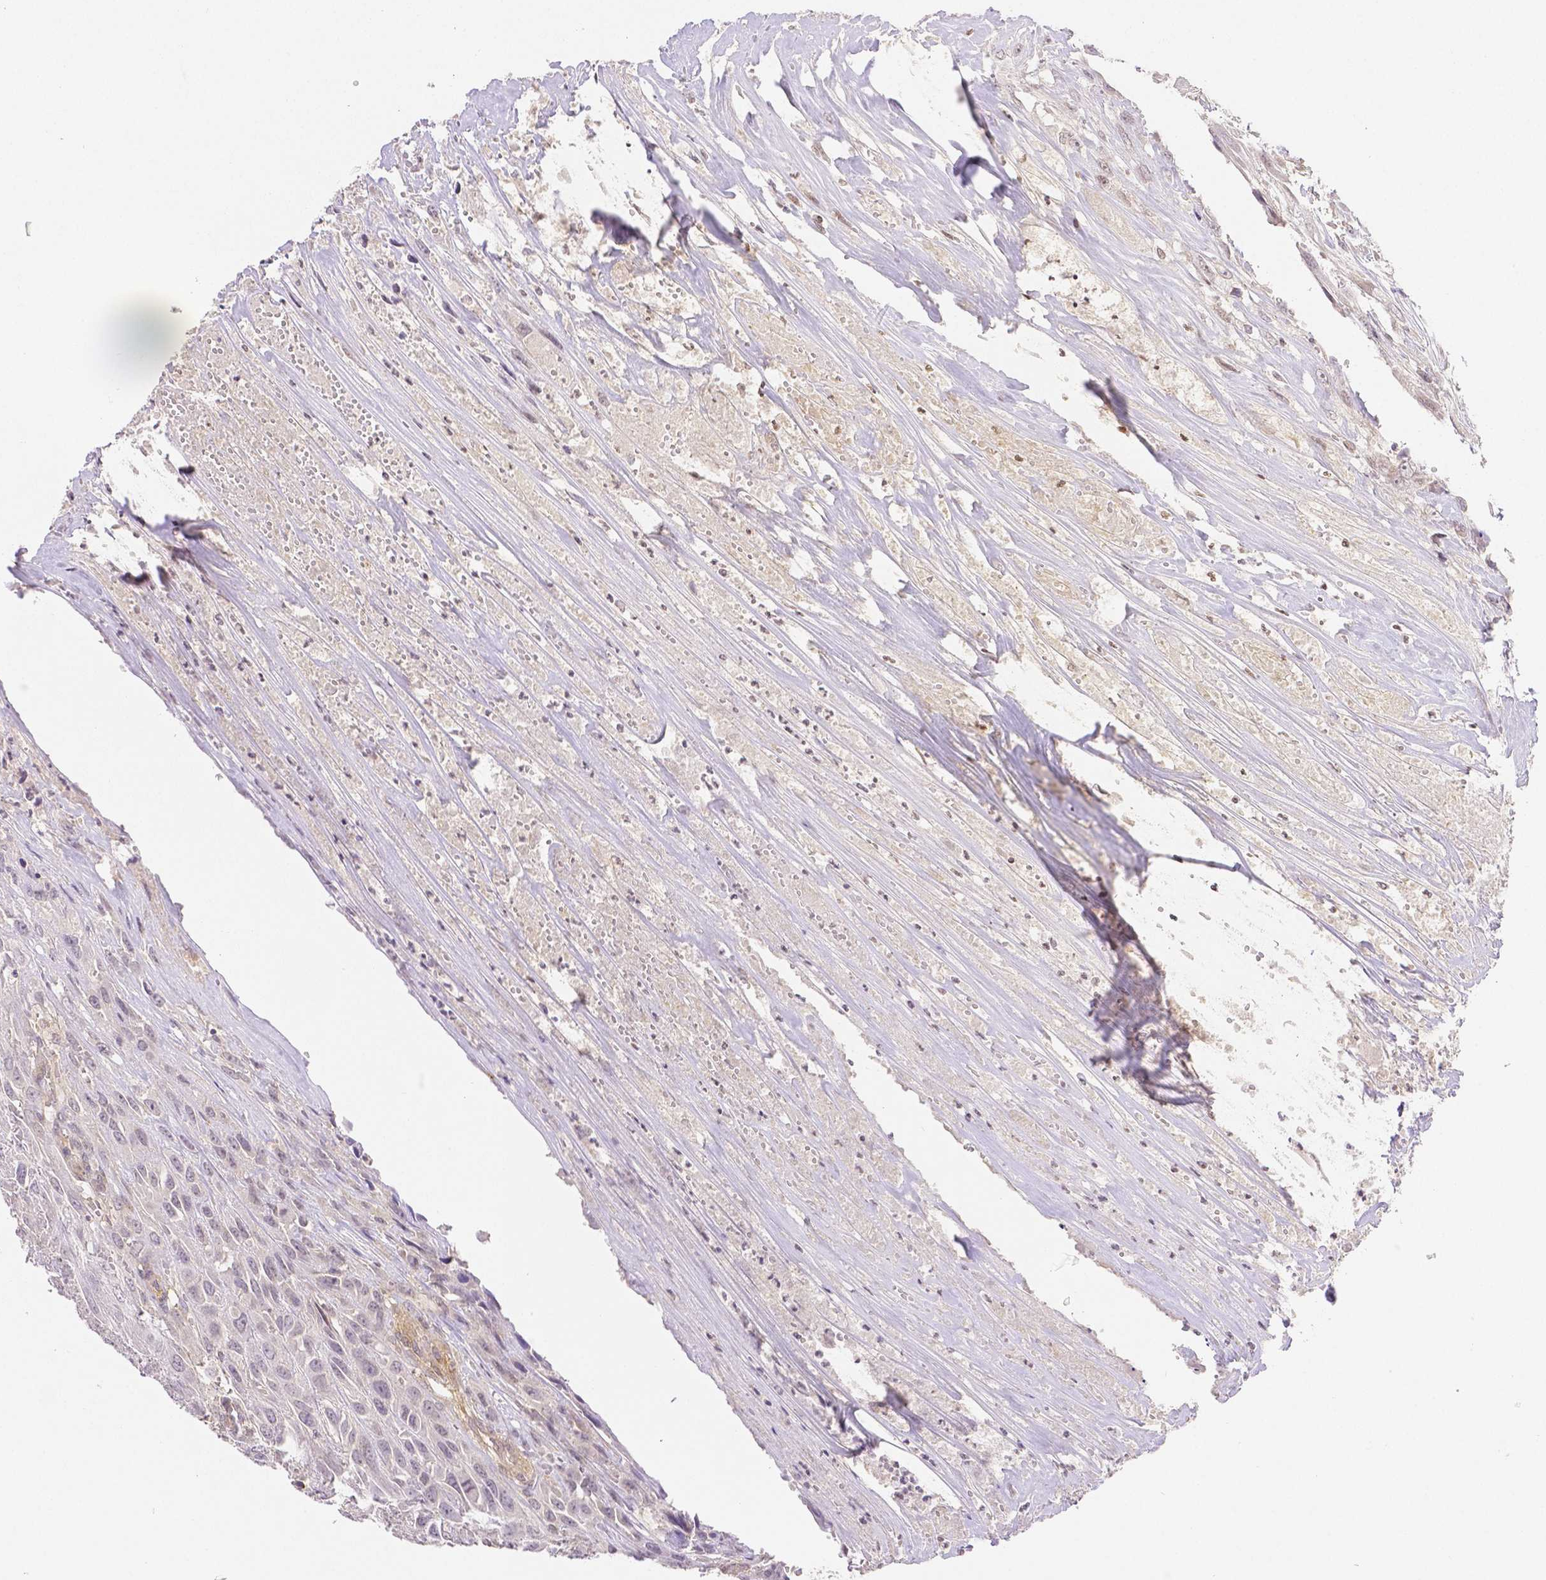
{"staining": {"intensity": "negative", "quantity": "none", "location": "none"}, "tissue": "urothelial cancer", "cell_type": "Tumor cells", "image_type": "cancer", "snomed": [{"axis": "morphology", "description": "Urothelial carcinoma, High grade"}, {"axis": "topography", "description": "Urinary bladder"}], "caption": "Photomicrograph shows no protein staining in tumor cells of urothelial carcinoma (high-grade) tissue.", "gene": "THY1", "patient": {"sex": "male", "age": 67}}